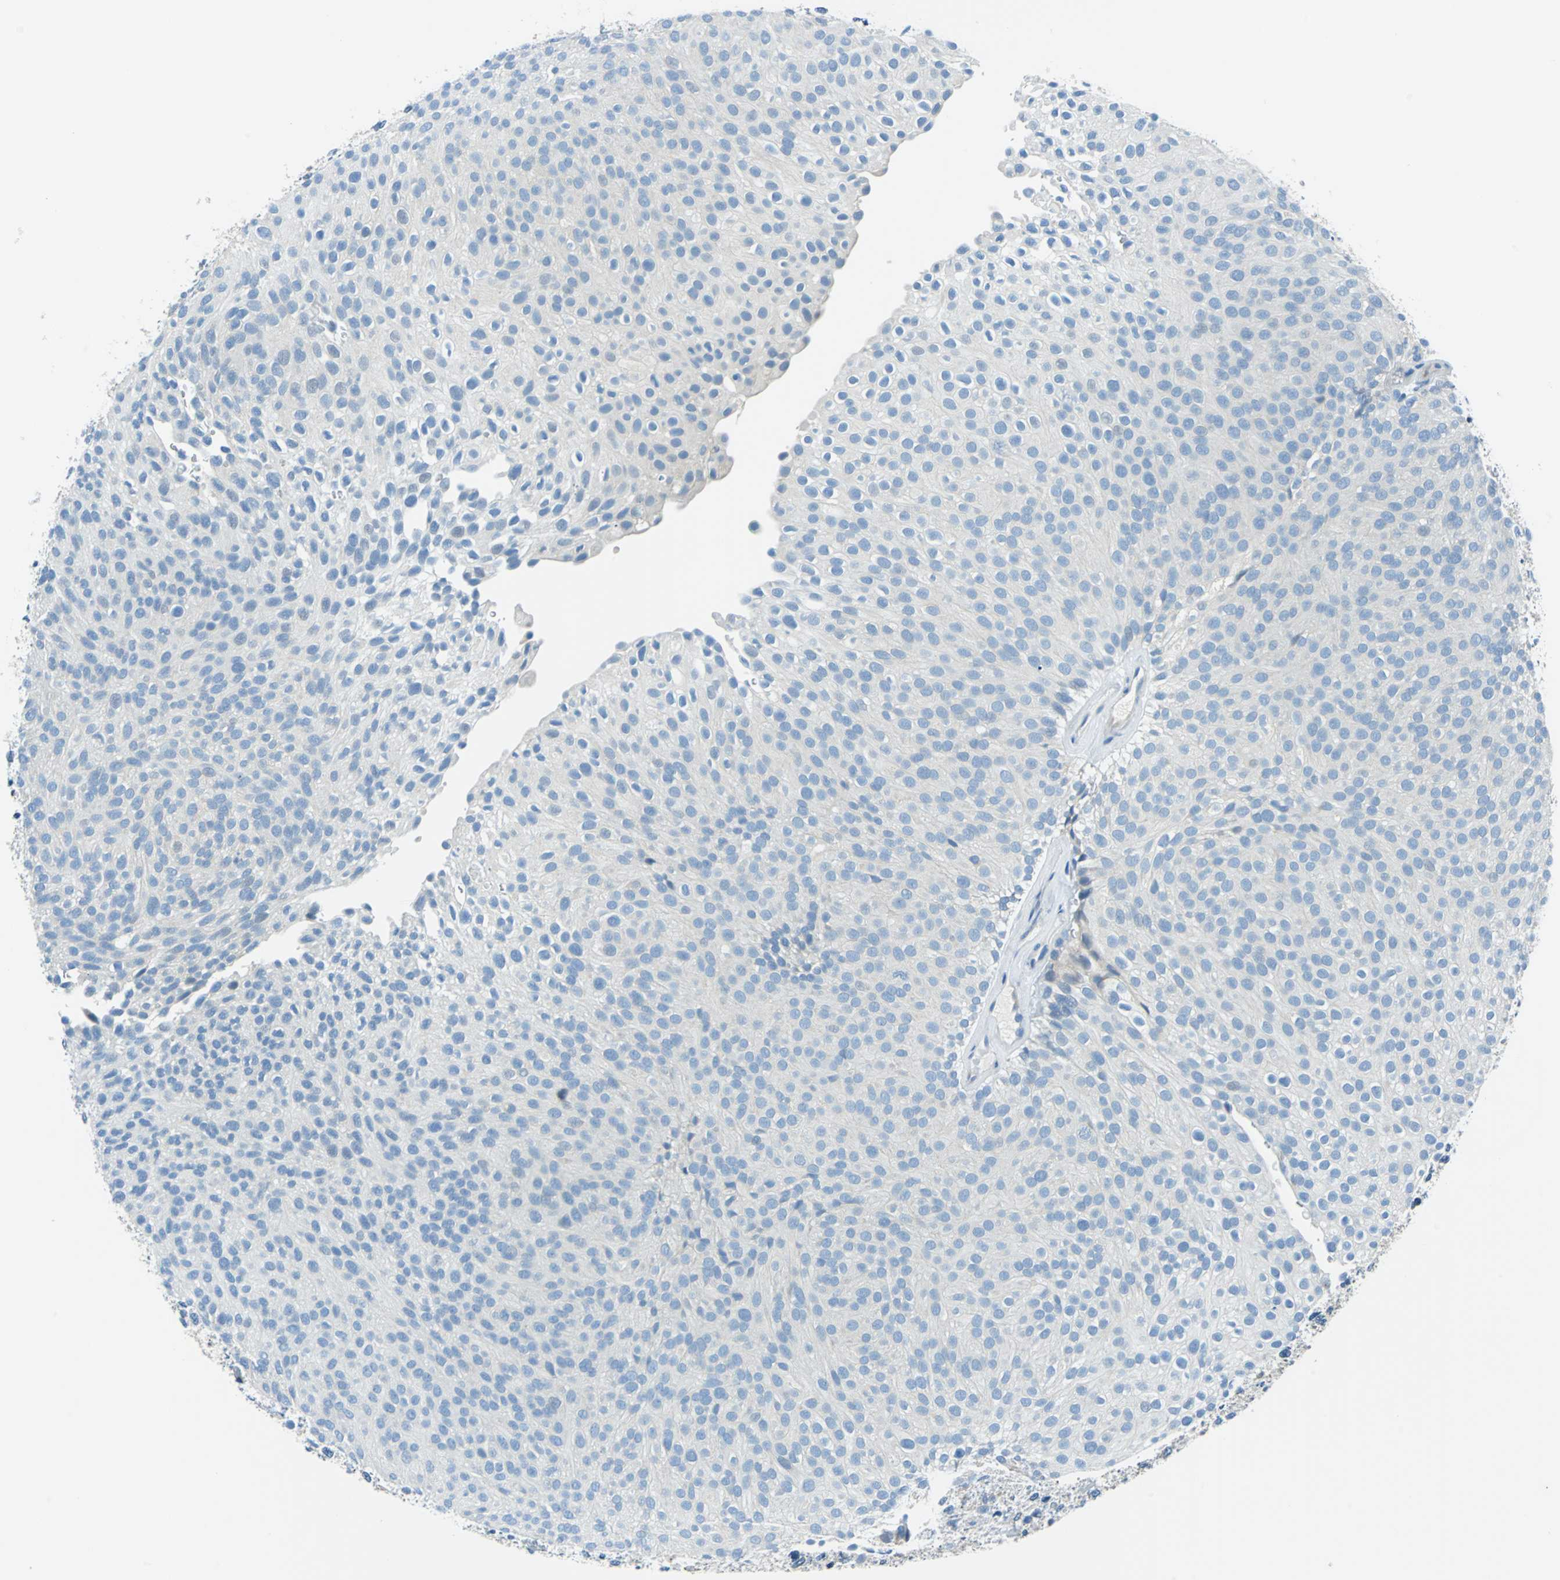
{"staining": {"intensity": "negative", "quantity": "none", "location": "none"}, "tissue": "urothelial cancer", "cell_type": "Tumor cells", "image_type": "cancer", "snomed": [{"axis": "morphology", "description": "Urothelial carcinoma, Low grade"}, {"axis": "topography", "description": "Urinary bladder"}], "caption": "This photomicrograph is of urothelial carcinoma (low-grade) stained with immunohistochemistry to label a protein in brown with the nuclei are counter-stained blue. There is no expression in tumor cells. (DAB immunohistochemistry (IHC) visualized using brightfield microscopy, high magnification).", "gene": "CPA3", "patient": {"sex": "male", "age": 78}}